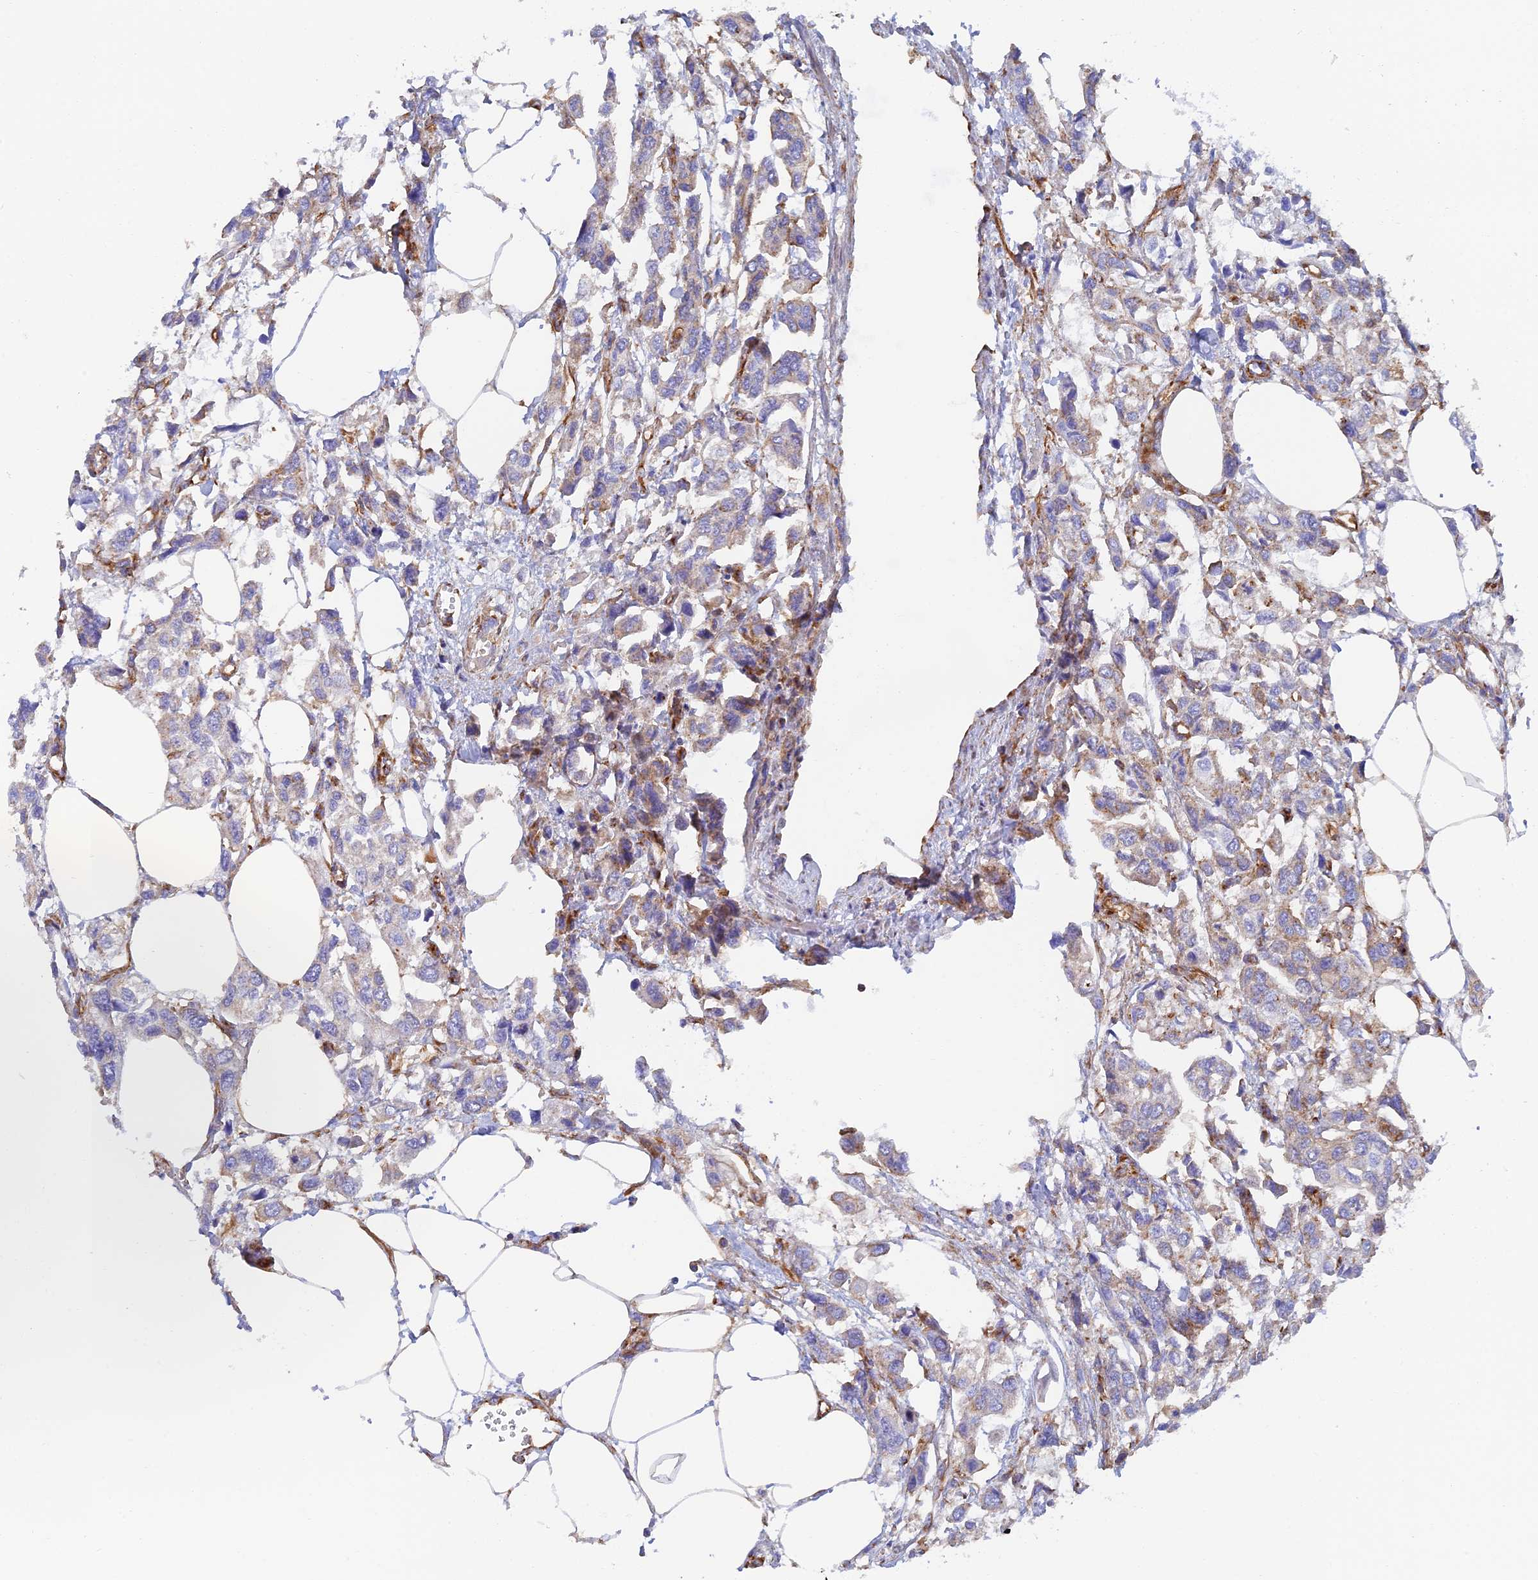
{"staining": {"intensity": "moderate", "quantity": "<25%", "location": "cytoplasmic/membranous"}, "tissue": "urothelial cancer", "cell_type": "Tumor cells", "image_type": "cancer", "snomed": [{"axis": "morphology", "description": "Urothelial carcinoma, High grade"}, {"axis": "topography", "description": "Urinary bladder"}], "caption": "DAB (3,3'-diaminobenzidine) immunohistochemical staining of human urothelial carcinoma (high-grade) displays moderate cytoplasmic/membranous protein staining in about <25% of tumor cells. (DAB IHC, brown staining for protein, blue staining for nuclei).", "gene": "DCTN2", "patient": {"sex": "male", "age": 67}}